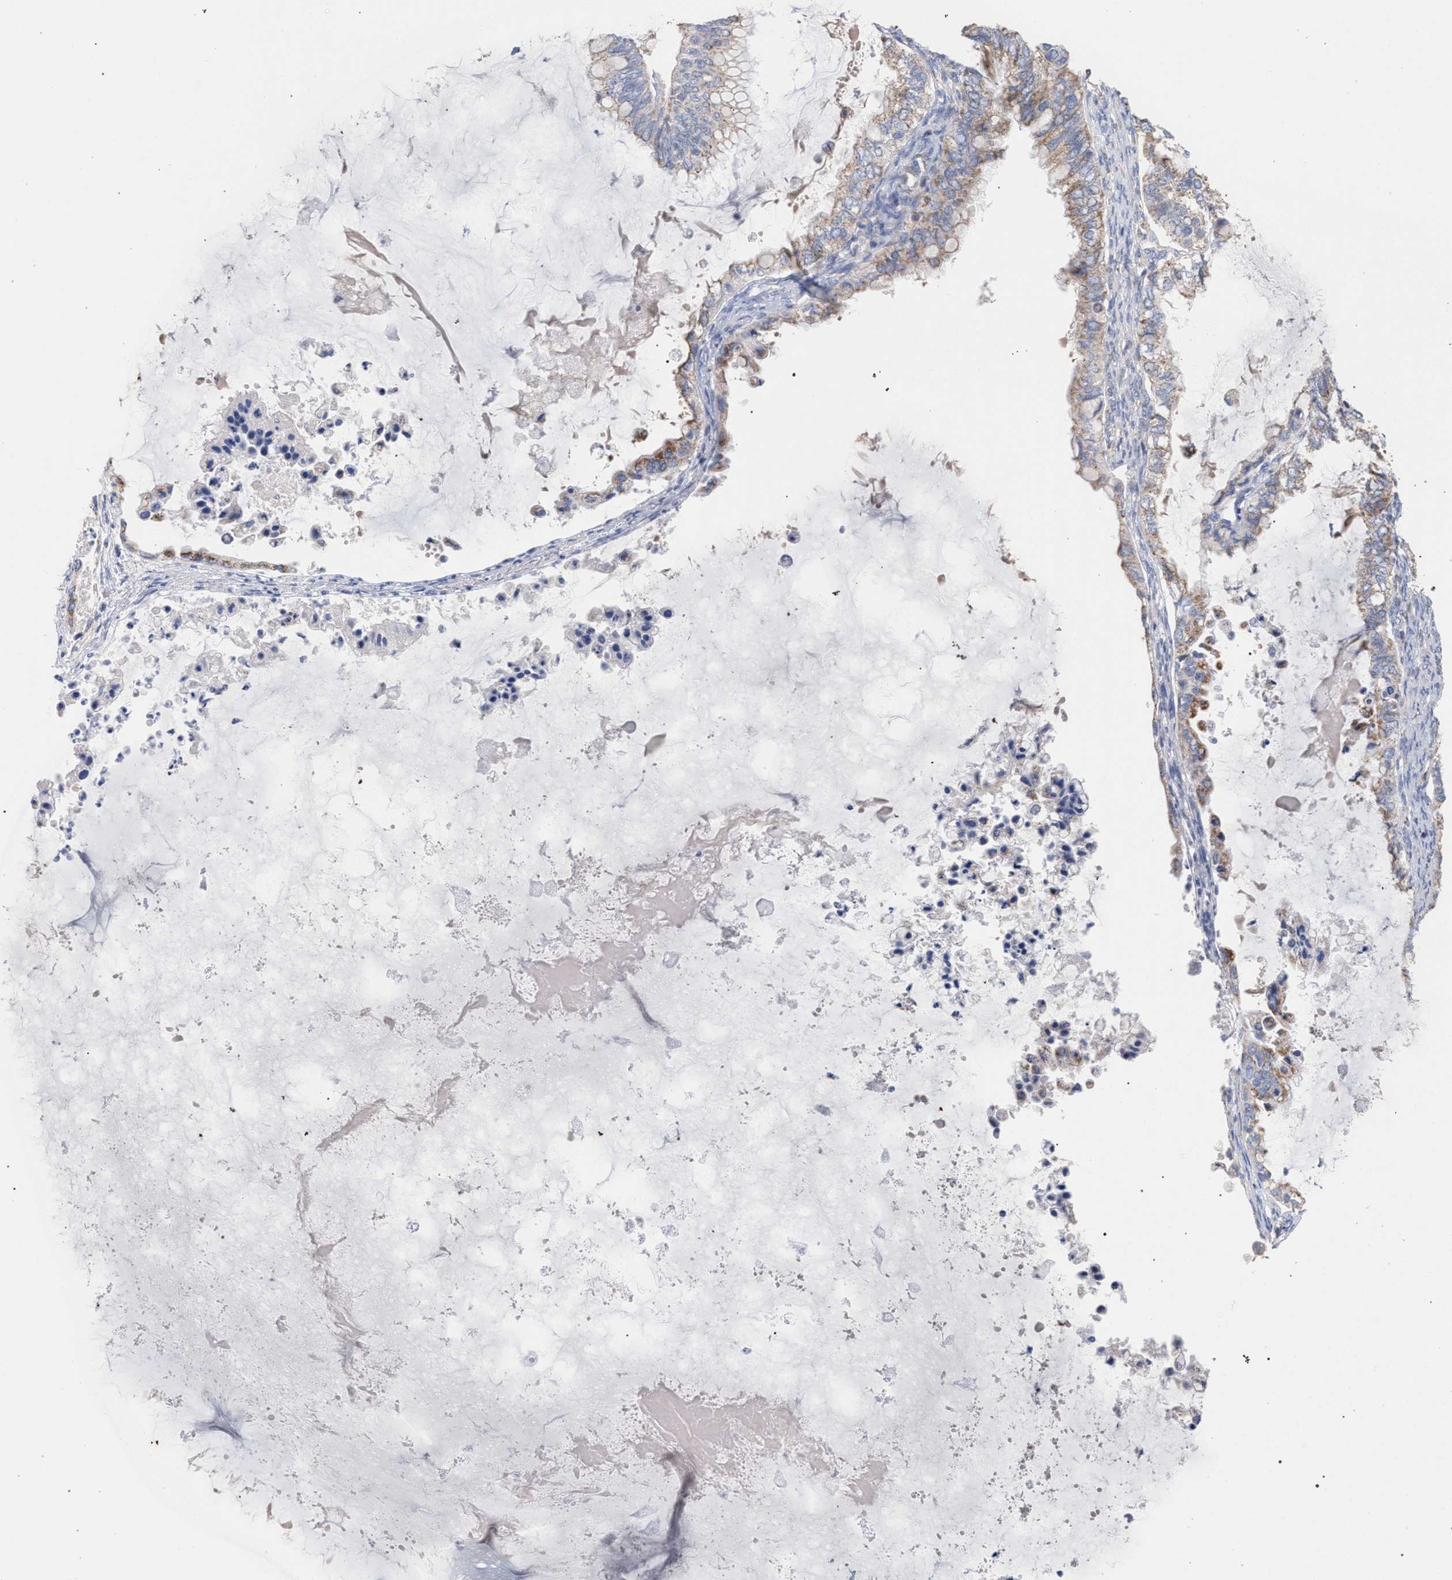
{"staining": {"intensity": "moderate", "quantity": "25%-75%", "location": "cytoplasmic/membranous"}, "tissue": "ovarian cancer", "cell_type": "Tumor cells", "image_type": "cancer", "snomed": [{"axis": "morphology", "description": "Cystadenocarcinoma, mucinous, NOS"}, {"axis": "topography", "description": "Ovary"}], "caption": "This micrograph shows IHC staining of human mucinous cystadenocarcinoma (ovarian), with medium moderate cytoplasmic/membranous staining in approximately 25%-75% of tumor cells.", "gene": "ECI2", "patient": {"sex": "female", "age": 80}}